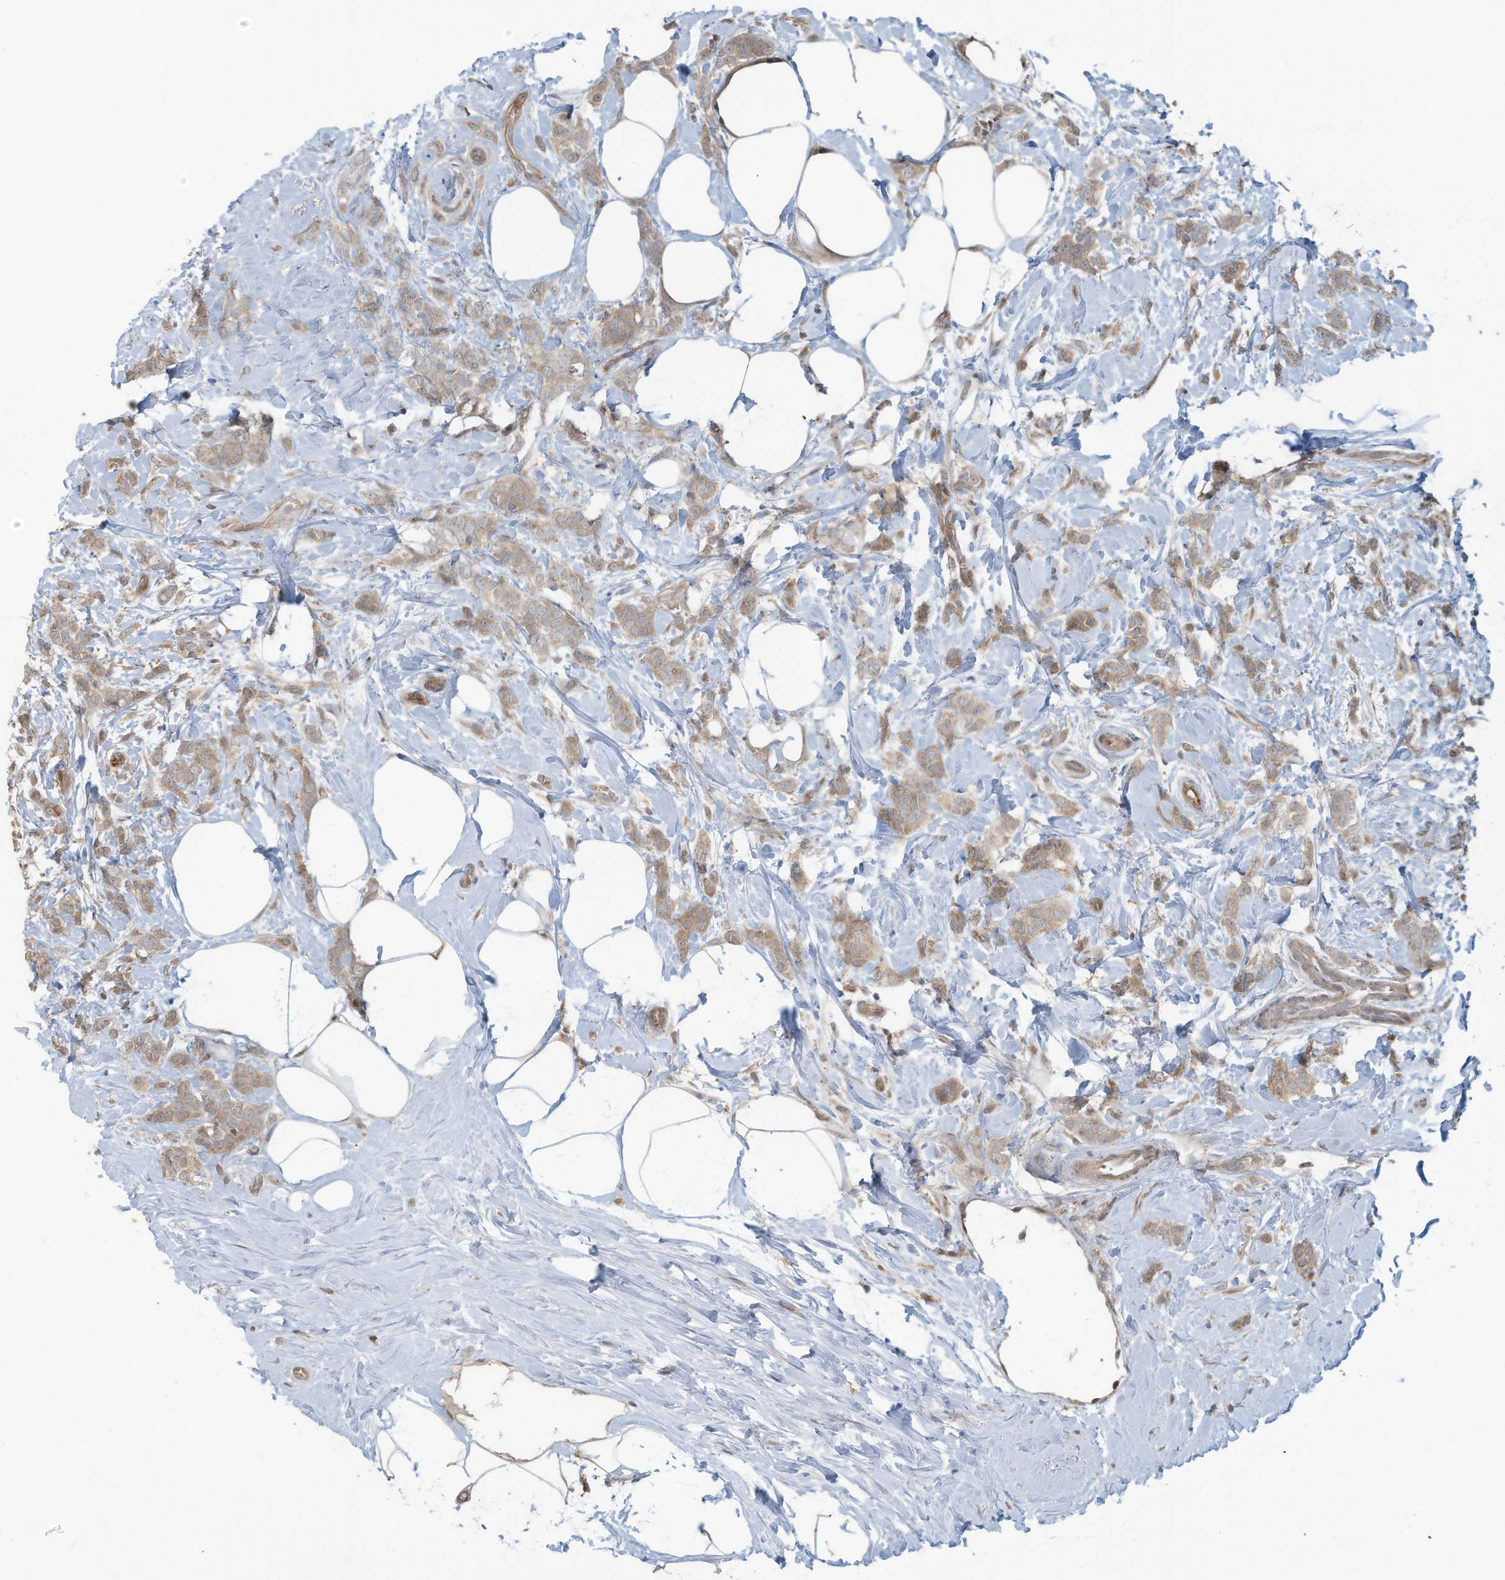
{"staining": {"intensity": "moderate", "quantity": ">75%", "location": "cytoplasmic/membranous"}, "tissue": "breast cancer", "cell_type": "Tumor cells", "image_type": "cancer", "snomed": [{"axis": "morphology", "description": "Lobular carcinoma, in situ"}, {"axis": "morphology", "description": "Lobular carcinoma"}, {"axis": "topography", "description": "Breast"}], "caption": "Immunohistochemistry (IHC) image of breast cancer (lobular carcinoma in situ) stained for a protein (brown), which displays medium levels of moderate cytoplasmic/membranous positivity in about >75% of tumor cells.", "gene": "ERI2", "patient": {"sex": "female", "age": 41}}